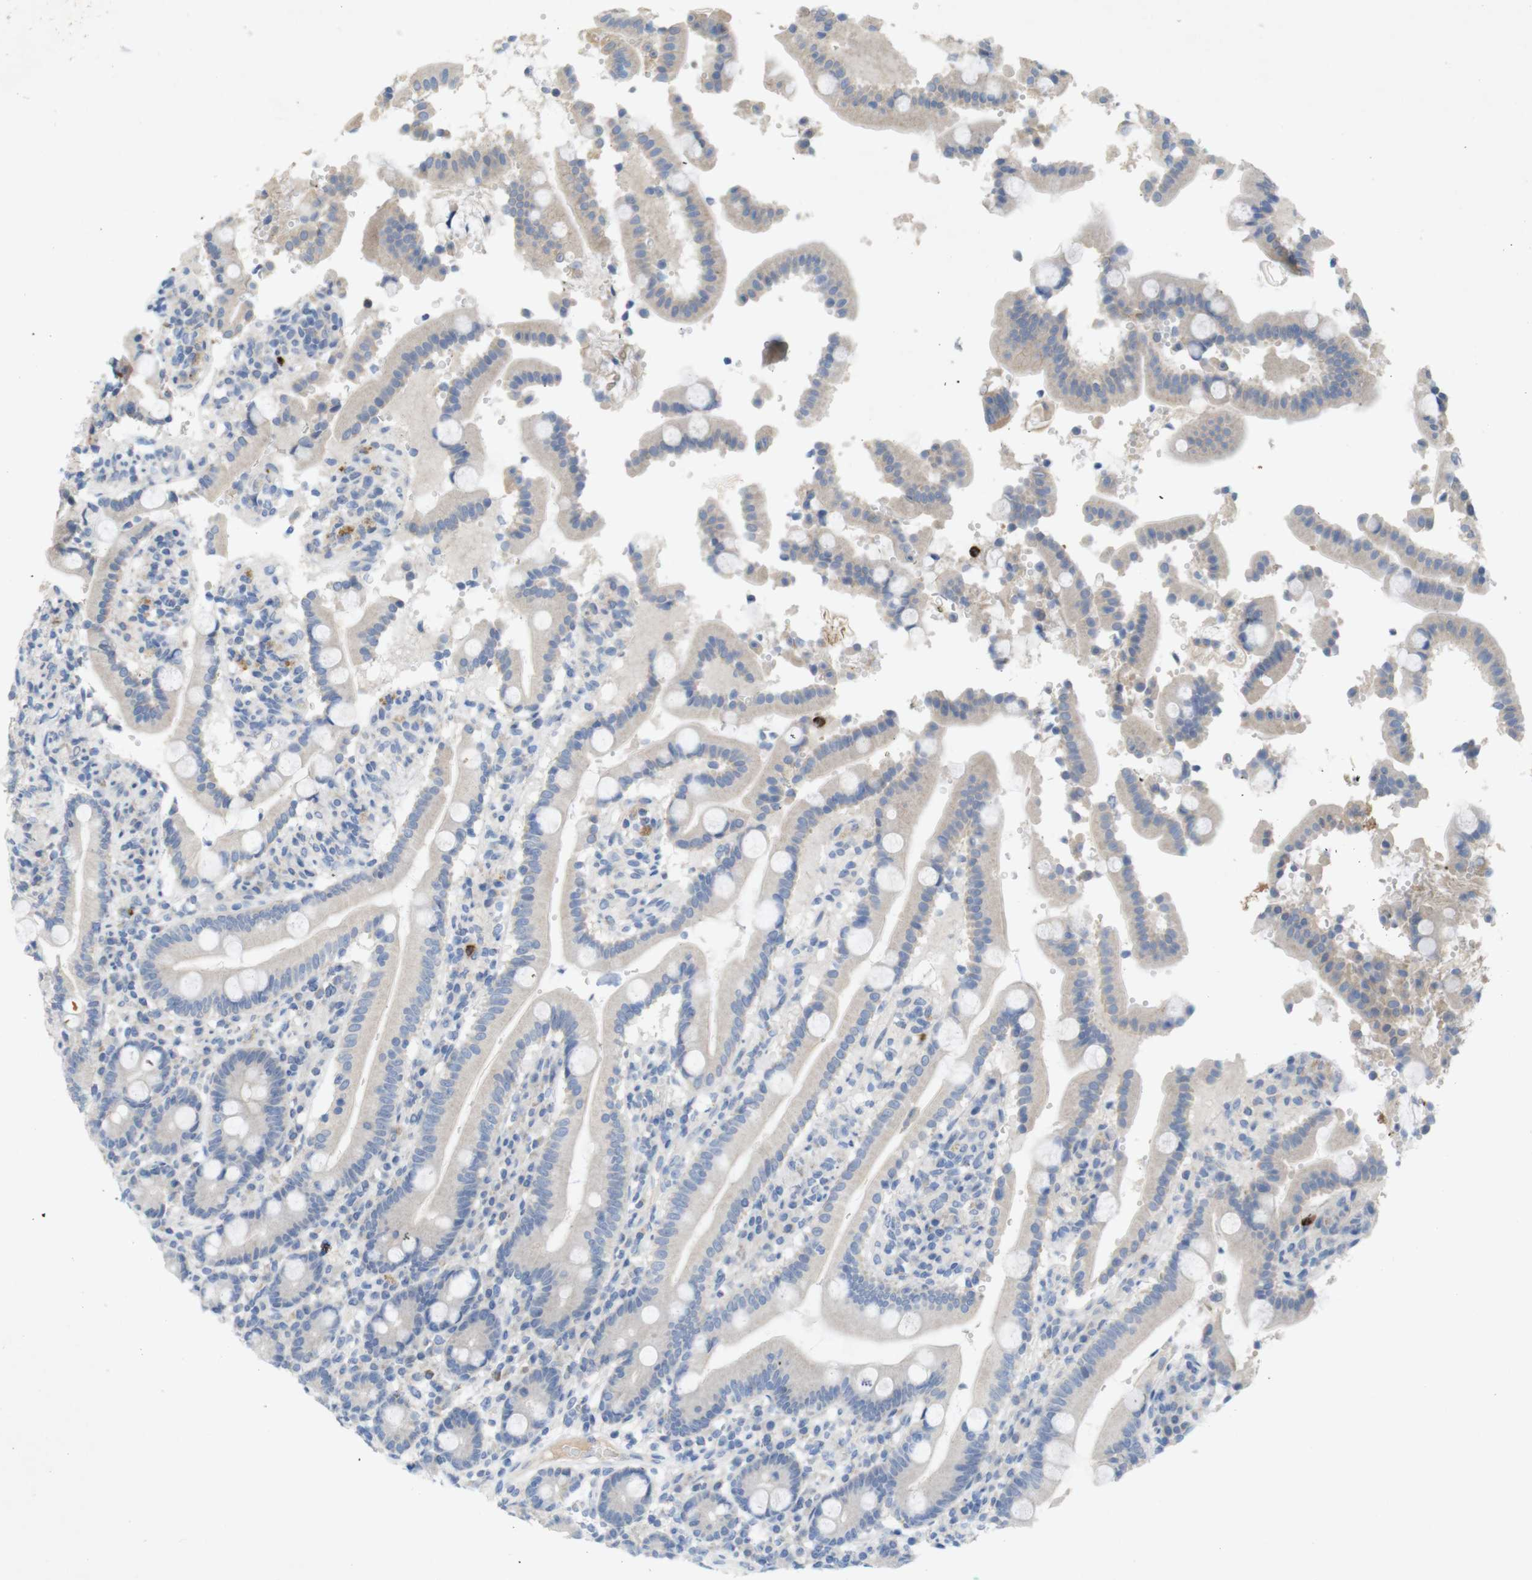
{"staining": {"intensity": "negative", "quantity": "none", "location": "none"}, "tissue": "duodenum", "cell_type": "Glandular cells", "image_type": "normal", "snomed": [{"axis": "morphology", "description": "Normal tissue, NOS"}, {"axis": "topography", "description": "Small intestine, NOS"}], "caption": "Duodenum was stained to show a protein in brown. There is no significant positivity in glandular cells. Nuclei are stained in blue.", "gene": "TSPAN14", "patient": {"sex": "female", "age": 71}}